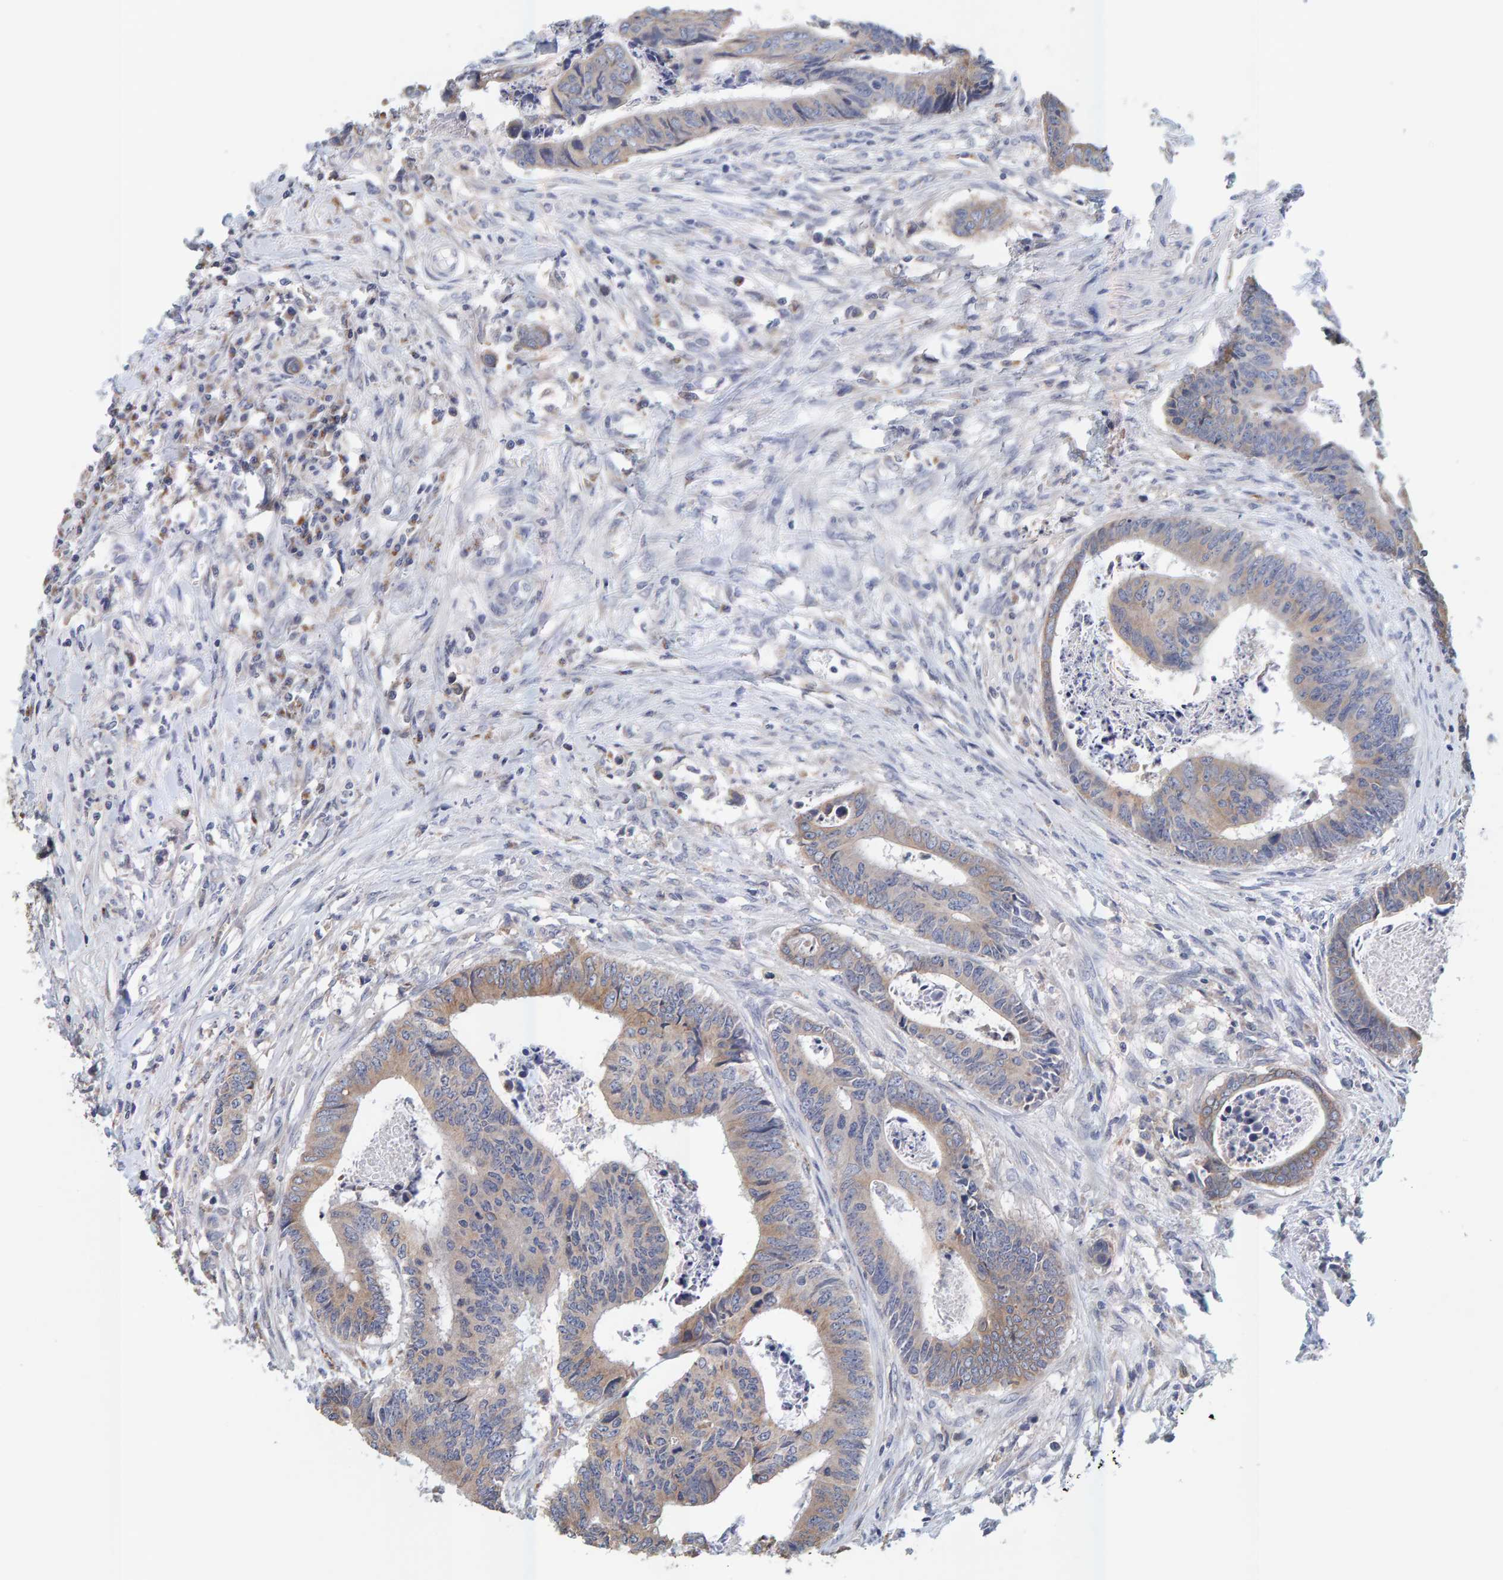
{"staining": {"intensity": "moderate", "quantity": ">75%", "location": "cytoplasmic/membranous"}, "tissue": "colorectal cancer", "cell_type": "Tumor cells", "image_type": "cancer", "snomed": [{"axis": "morphology", "description": "Adenocarcinoma, NOS"}, {"axis": "topography", "description": "Rectum"}], "caption": "About >75% of tumor cells in adenocarcinoma (colorectal) show moderate cytoplasmic/membranous protein staining as visualized by brown immunohistochemical staining.", "gene": "SGPL1", "patient": {"sex": "male", "age": 84}}